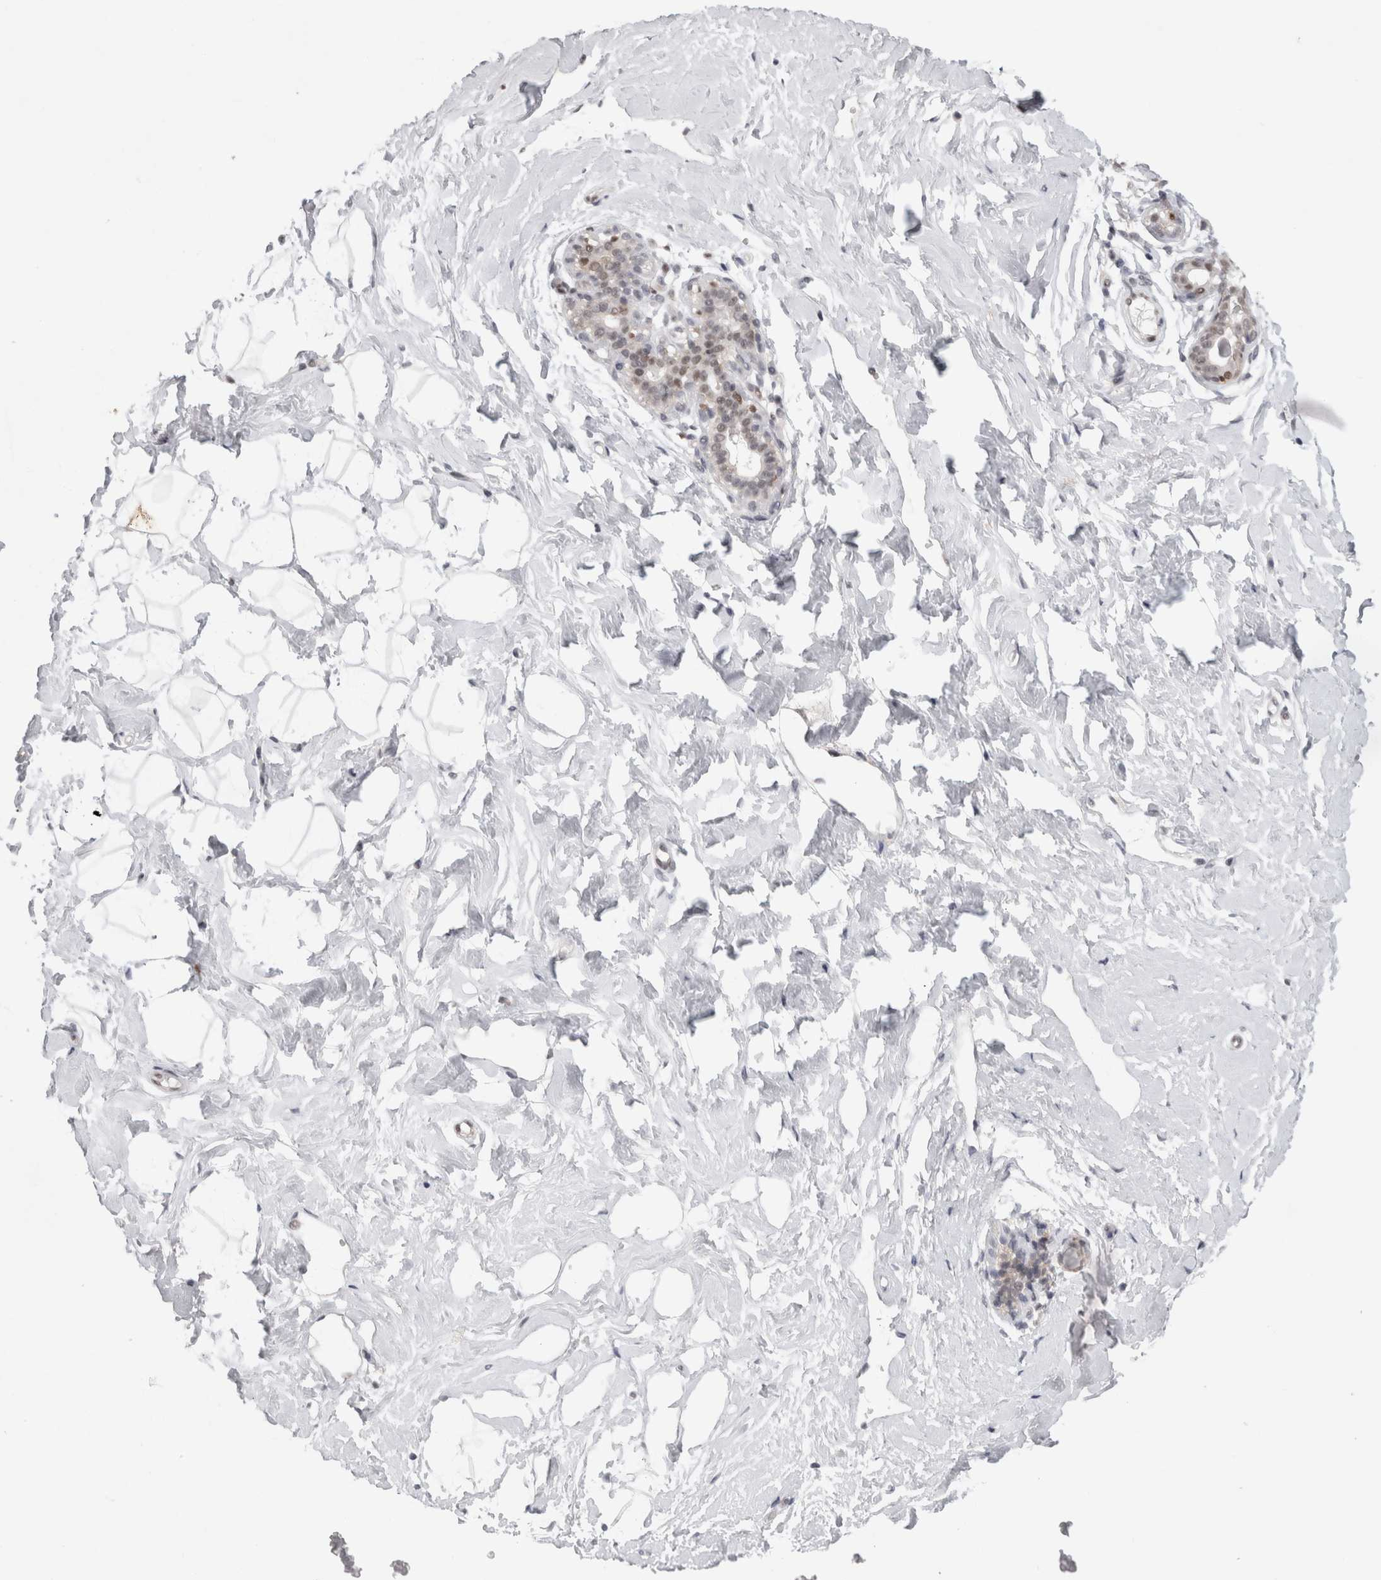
{"staining": {"intensity": "negative", "quantity": "none", "location": "none"}, "tissue": "breast", "cell_type": "Adipocytes", "image_type": "normal", "snomed": [{"axis": "morphology", "description": "Normal tissue, NOS"}, {"axis": "topography", "description": "Breast"}], "caption": "This is an immunohistochemistry (IHC) histopathology image of normal human breast. There is no staining in adipocytes.", "gene": "SRARP", "patient": {"sex": "female", "age": 23}}